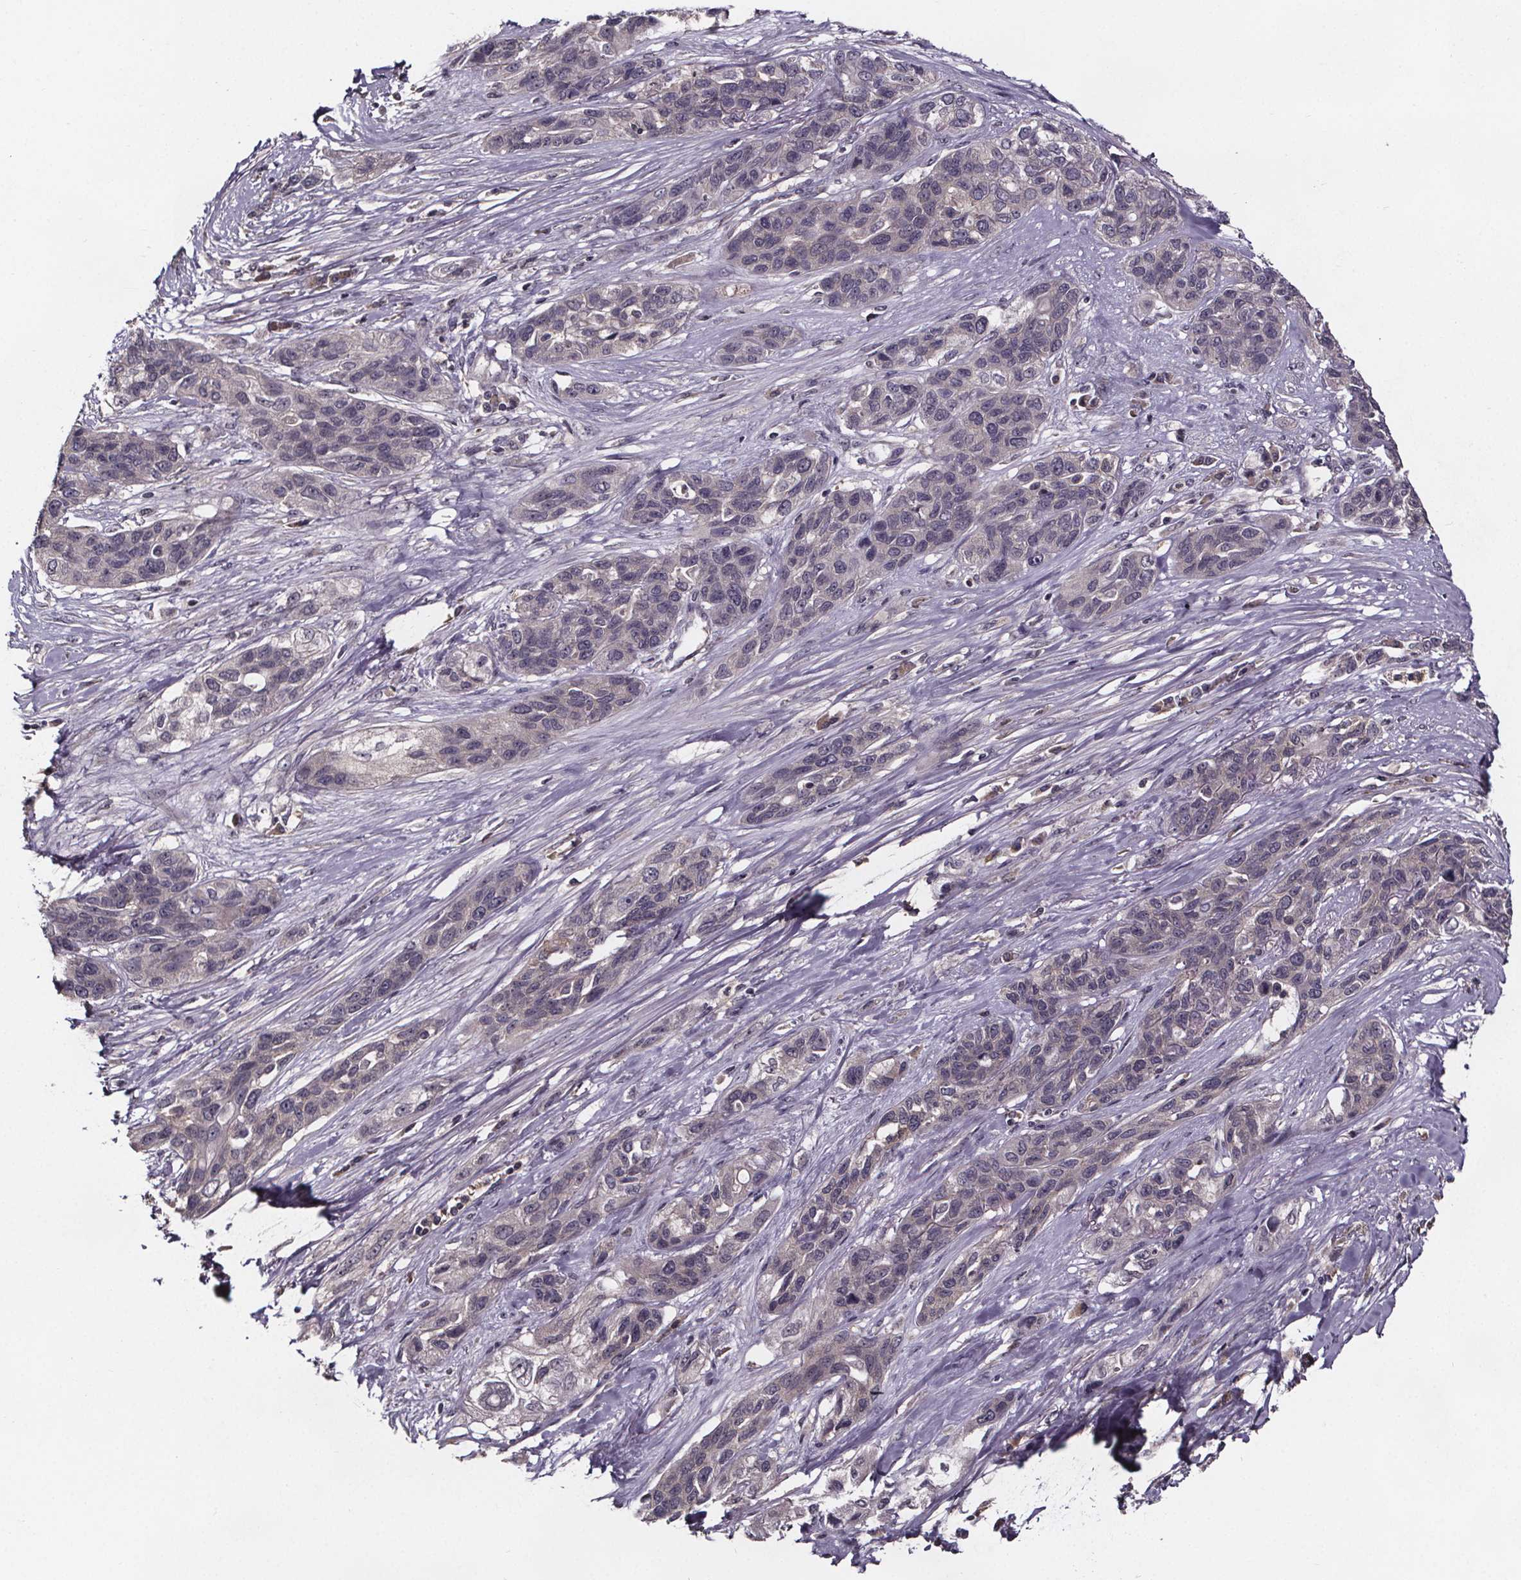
{"staining": {"intensity": "negative", "quantity": "none", "location": "none"}, "tissue": "lung cancer", "cell_type": "Tumor cells", "image_type": "cancer", "snomed": [{"axis": "morphology", "description": "Squamous cell carcinoma, NOS"}, {"axis": "topography", "description": "Lung"}], "caption": "Protein analysis of lung cancer (squamous cell carcinoma) demonstrates no significant positivity in tumor cells. (Brightfield microscopy of DAB (3,3'-diaminobenzidine) immunohistochemistry at high magnification).", "gene": "SMIM1", "patient": {"sex": "female", "age": 70}}